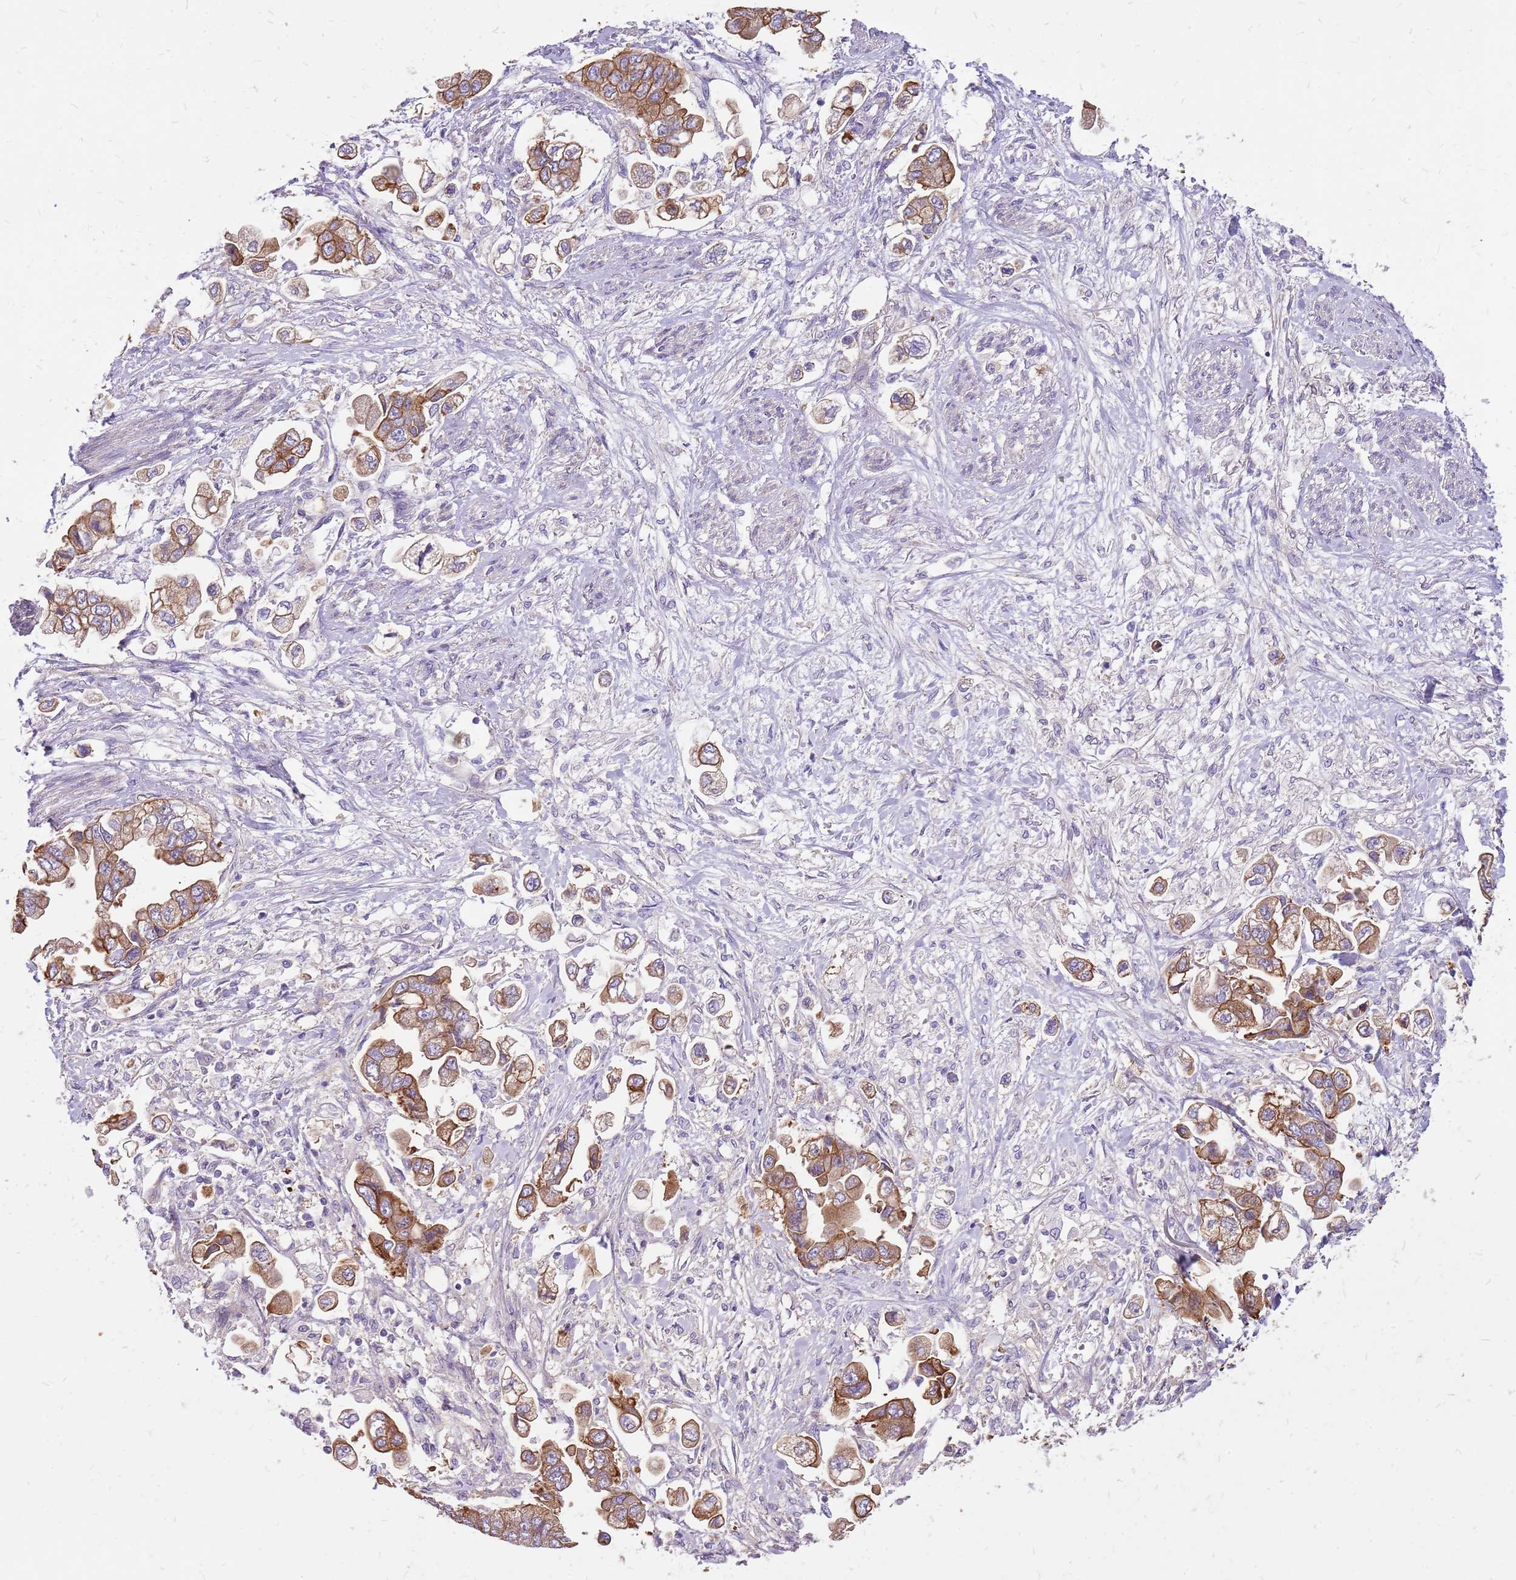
{"staining": {"intensity": "moderate", "quantity": ">75%", "location": "cytoplasmic/membranous"}, "tissue": "stomach cancer", "cell_type": "Tumor cells", "image_type": "cancer", "snomed": [{"axis": "morphology", "description": "Adenocarcinoma, NOS"}, {"axis": "topography", "description": "Stomach"}], "caption": "This is a photomicrograph of immunohistochemistry (IHC) staining of adenocarcinoma (stomach), which shows moderate positivity in the cytoplasmic/membranous of tumor cells.", "gene": "WASHC4", "patient": {"sex": "male", "age": 62}}